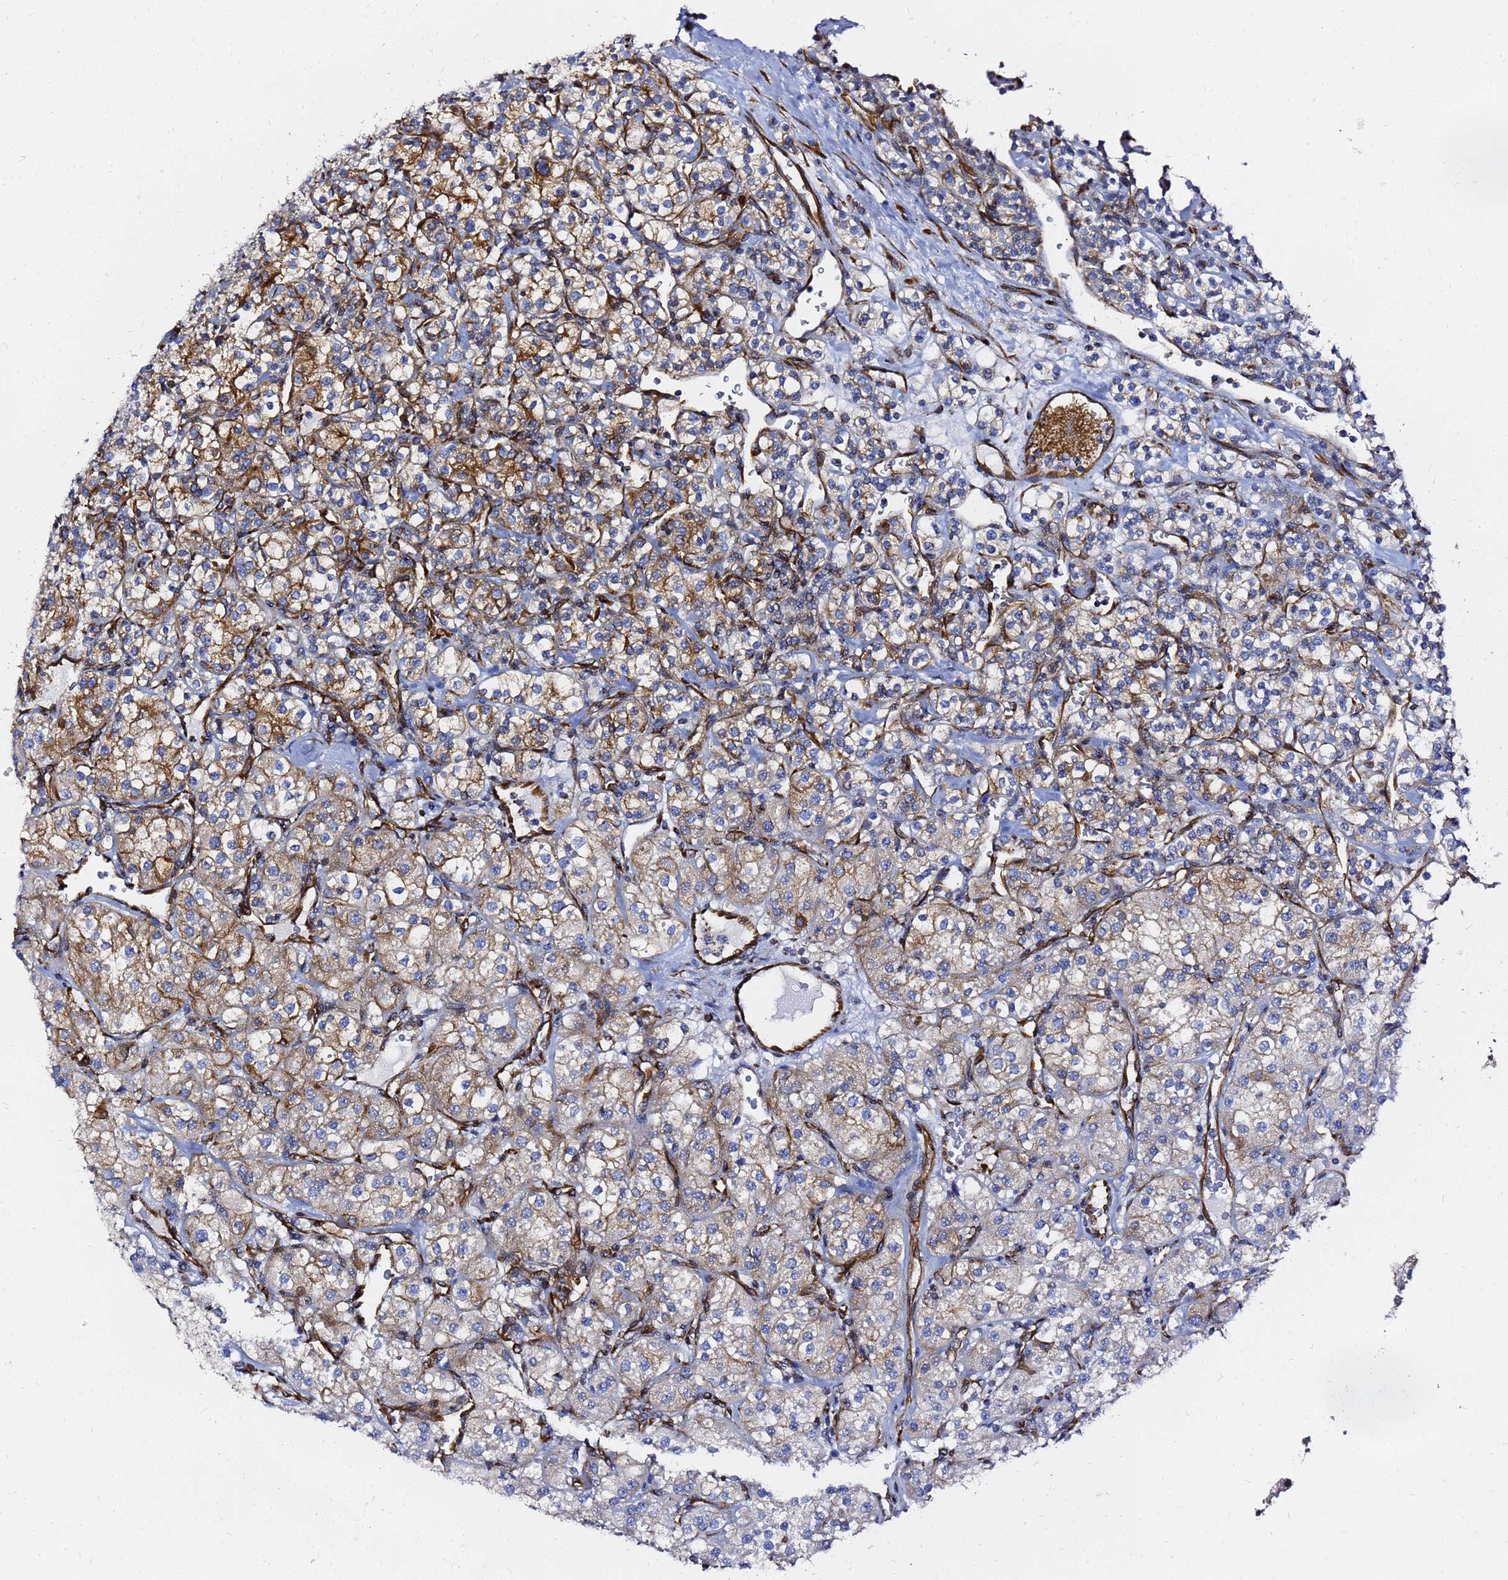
{"staining": {"intensity": "moderate", "quantity": "25%-75%", "location": "cytoplasmic/membranous"}, "tissue": "renal cancer", "cell_type": "Tumor cells", "image_type": "cancer", "snomed": [{"axis": "morphology", "description": "Adenocarcinoma, NOS"}, {"axis": "topography", "description": "Kidney"}], "caption": "Renal cancer (adenocarcinoma) tissue exhibits moderate cytoplasmic/membranous expression in about 25%-75% of tumor cells (Stains: DAB in brown, nuclei in blue, Microscopy: brightfield microscopy at high magnification).", "gene": "TUBA8", "patient": {"sex": "male", "age": 77}}